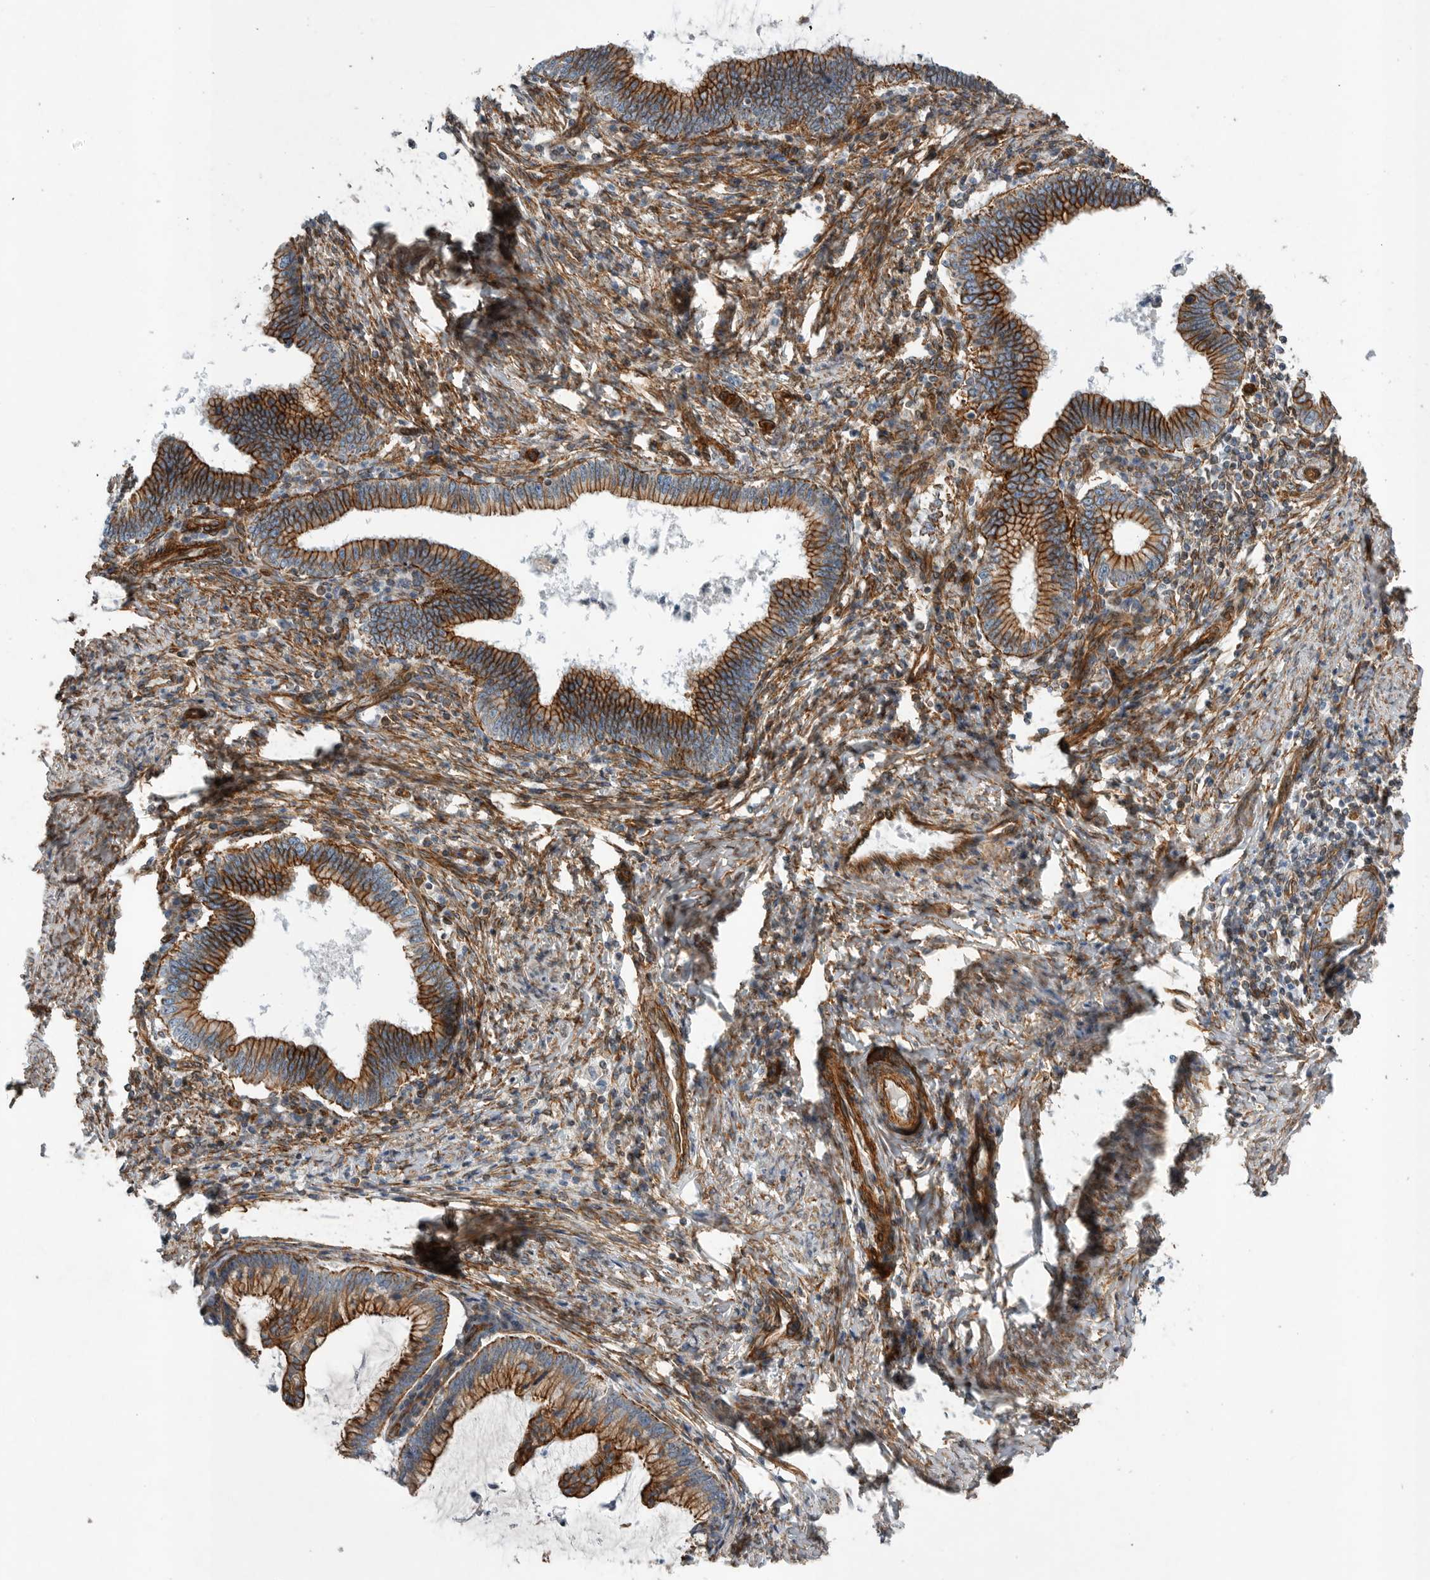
{"staining": {"intensity": "strong", "quantity": ">75%", "location": "cytoplasmic/membranous"}, "tissue": "cervical cancer", "cell_type": "Tumor cells", "image_type": "cancer", "snomed": [{"axis": "morphology", "description": "Adenocarcinoma, NOS"}, {"axis": "topography", "description": "Cervix"}], "caption": "Immunohistochemistry (IHC) photomicrograph of human cervical adenocarcinoma stained for a protein (brown), which shows high levels of strong cytoplasmic/membranous expression in about >75% of tumor cells.", "gene": "PLEC", "patient": {"sex": "female", "age": 36}}